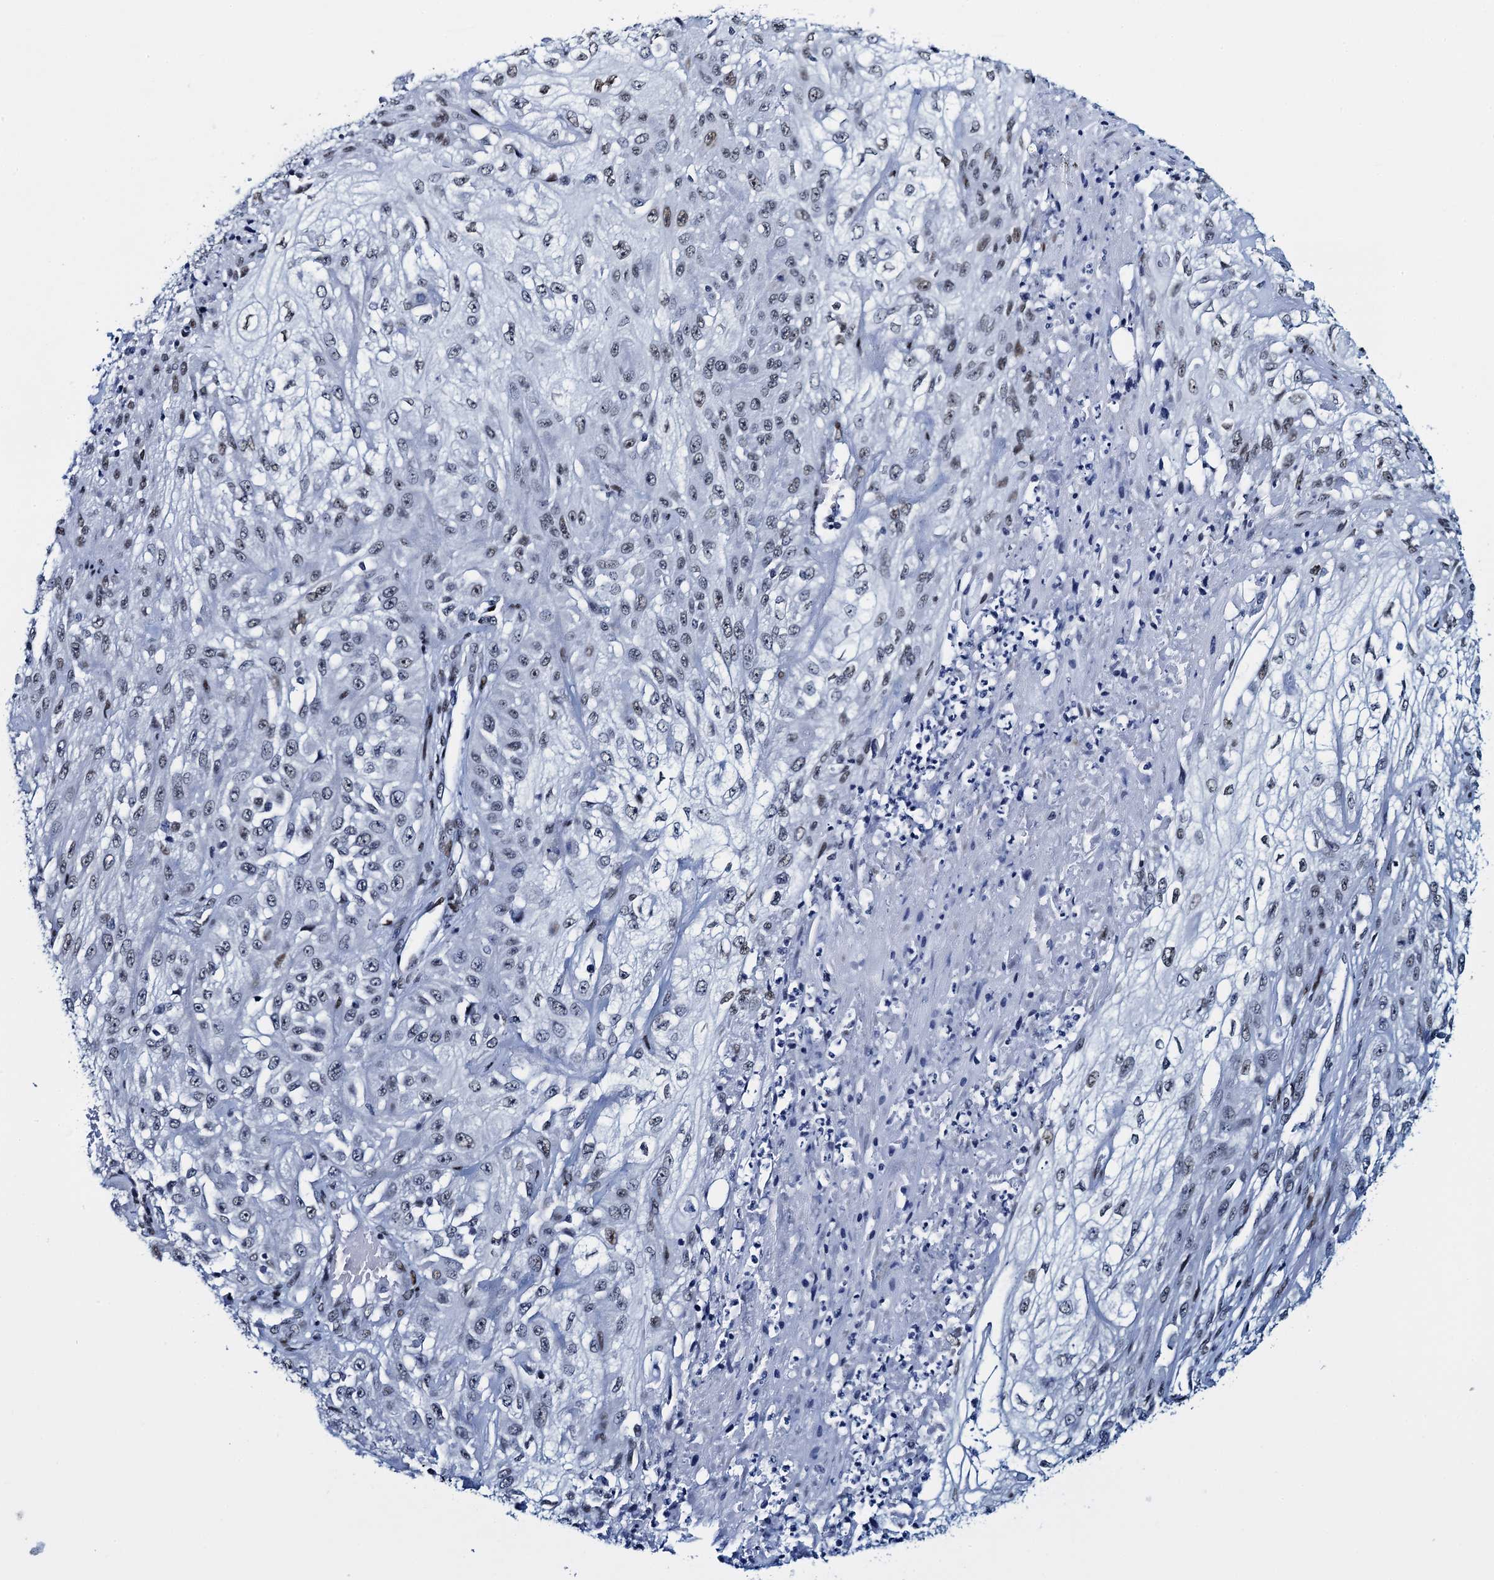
{"staining": {"intensity": "weak", "quantity": "<25%", "location": "nuclear"}, "tissue": "skin cancer", "cell_type": "Tumor cells", "image_type": "cancer", "snomed": [{"axis": "morphology", "description": "Squamous cell carcinoma, NOS"}, {"axis": "morphology", "description": "Squamous cell carcinoma, metastatic, NOS"}, {"axis": "topography", "description": "Skin"}, {"axis": "topography", "description": "Lymph node"}], "caption": "Metastatic squamous cell carcinoma (skin) stained for a protein using immunohistochemistry displays no expression tumor cells.", "gene": "HNRNPUL2", "patient": {"sex": "male", "age": 75}}